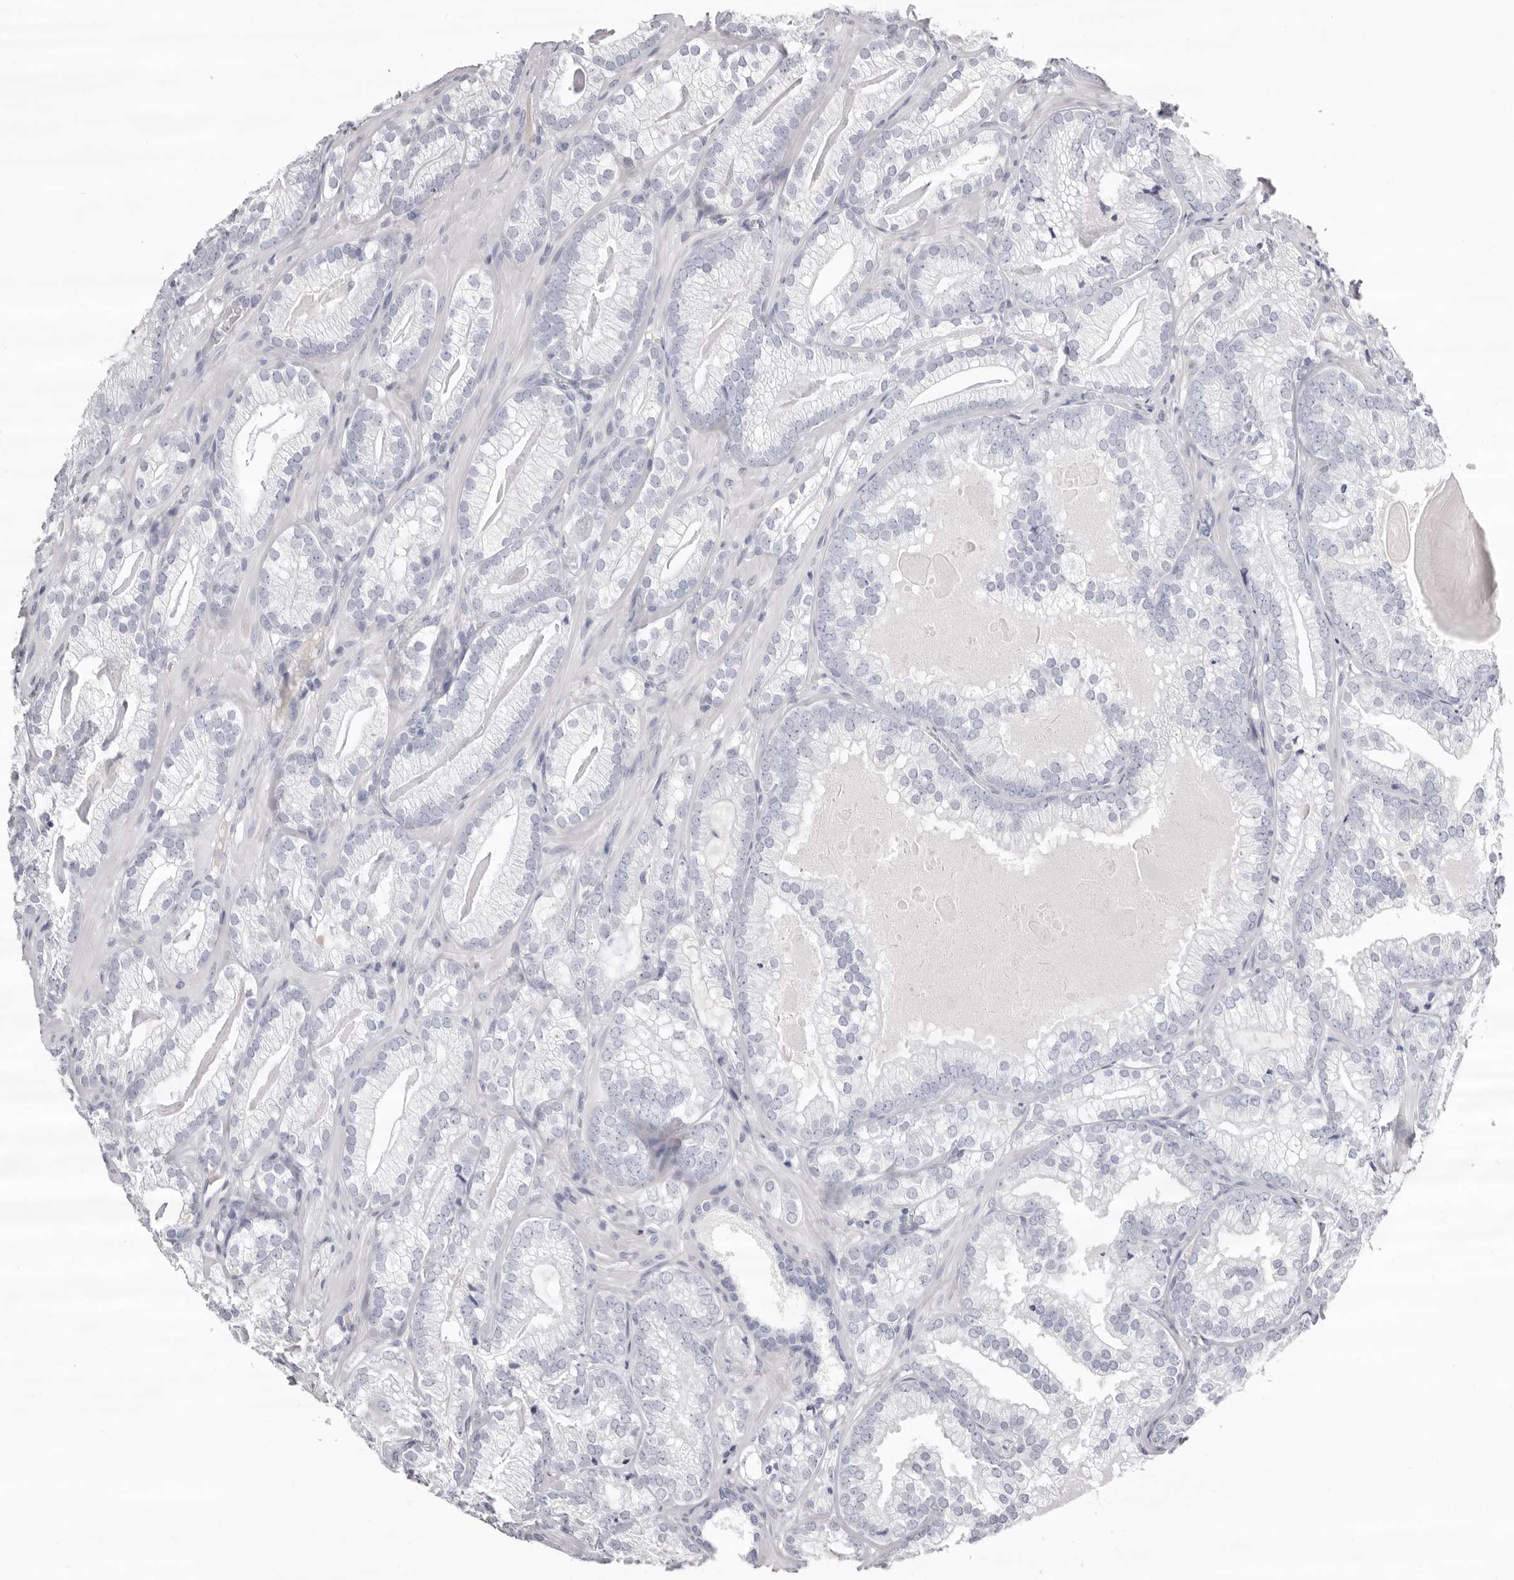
{"staining": {"intensity": "negative", "quantity": "none", "location": "none"}, "tissue": "prostate cancer", "cell_type": "Tumor cells", "image_type": "cancer", "snomed": [{"axis": "morphology", "description": "Adenocarcinoma, Low grade"}, {"axis": "topography", "description": "Prostate"}], "caption": "Prostate cancer (adenocarcinoma (low-grade)) was stained to show a protein in brown. There is no significant expression in tumor cells.", "gene": "LPO", "patient": {"sex": "male", "age": 72}}